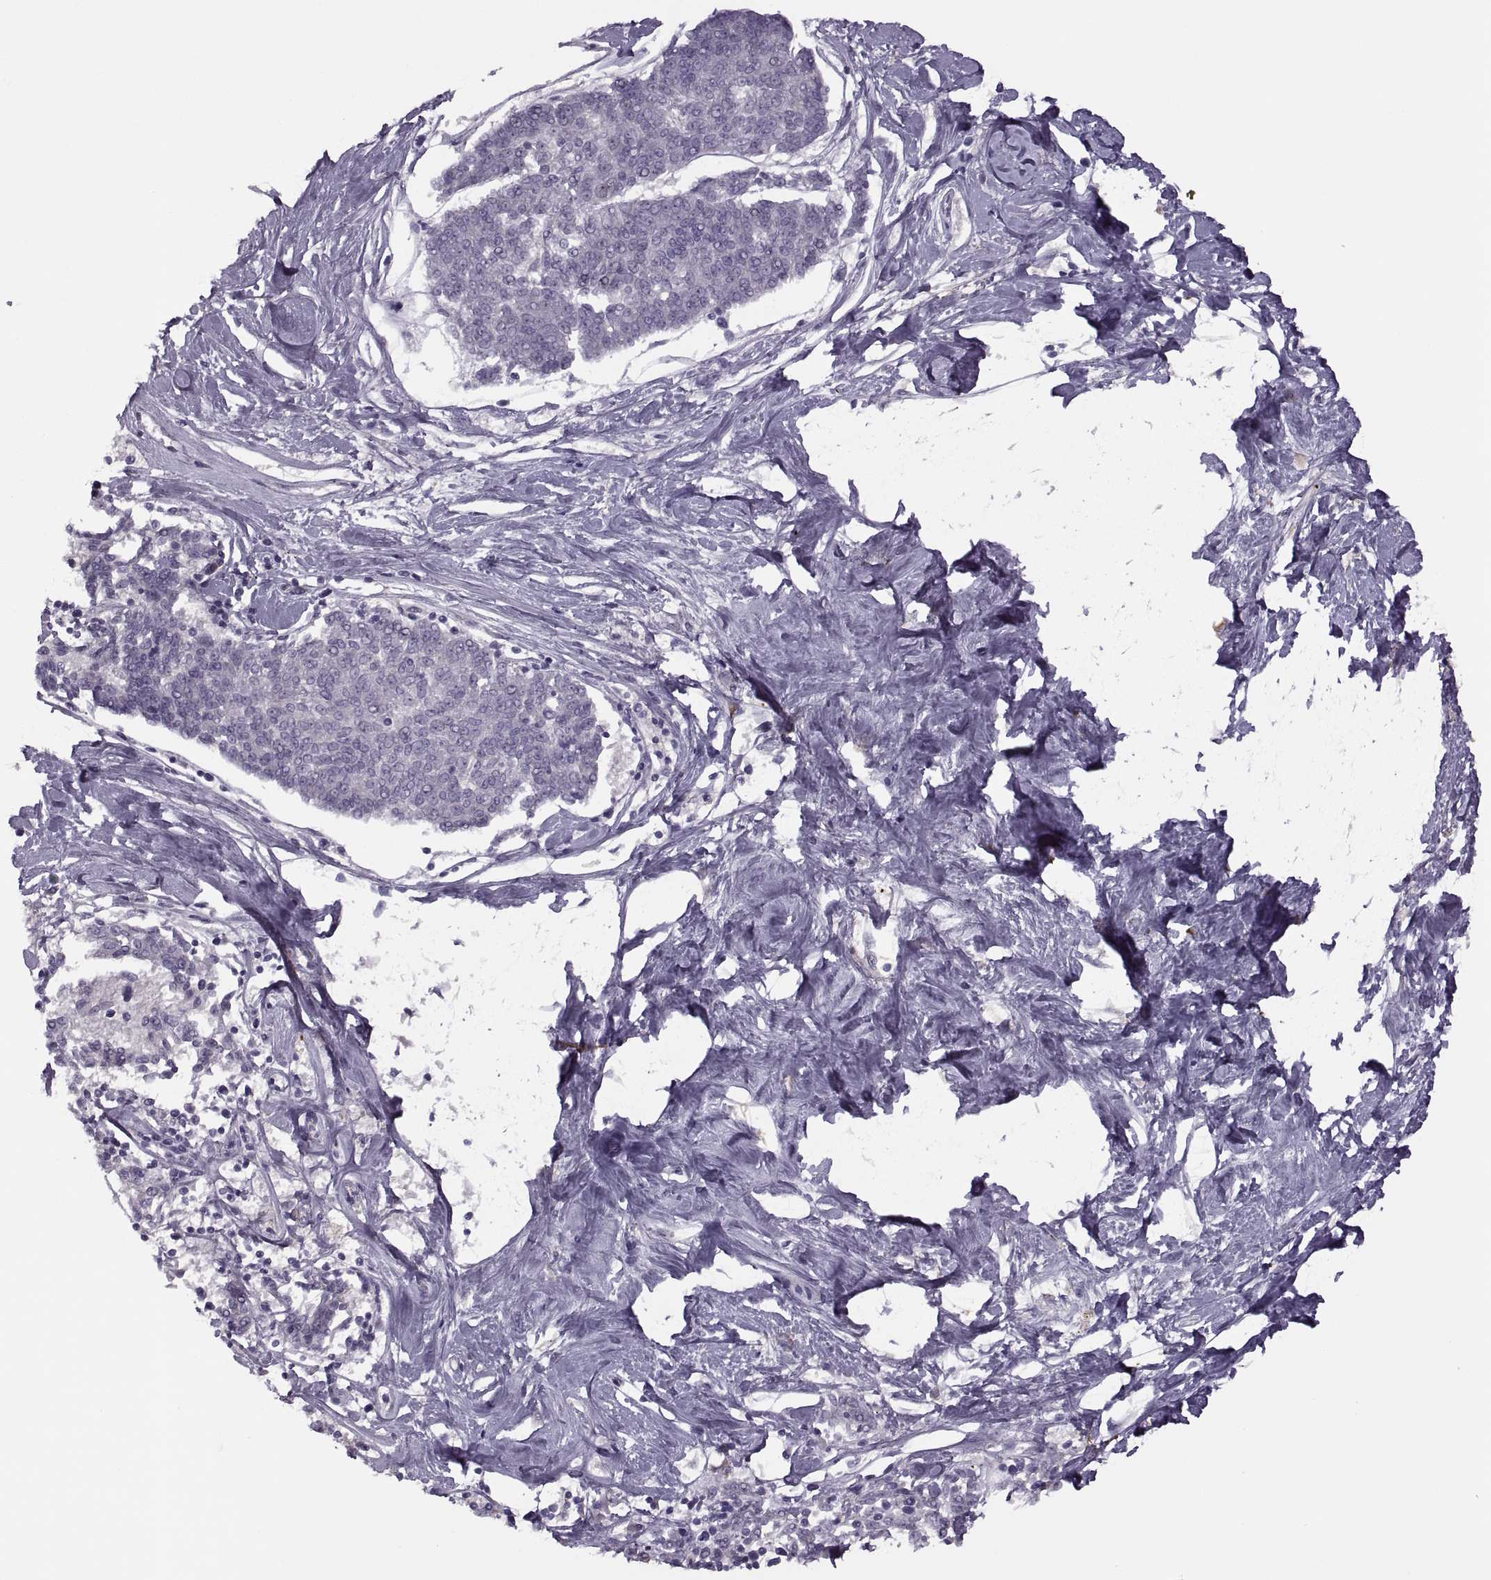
{"staining": {"intensity": "negative", "quantity": "none", "location": "none"}, "tissue": "melanoma", "cell_type": "Tumor cells", "image_type": "cancer", "snomed": [{"axis": "morphology", "description": "Malignant melanoma, NOS"}, {"axis": "topography", "description": "Skin"}], "caption": "Immunohistochemical staining of human melanoma reveals no significant staining in tumor cells.", "gene": "H2AP", "patient": {"sex": "female", "age": 72}}